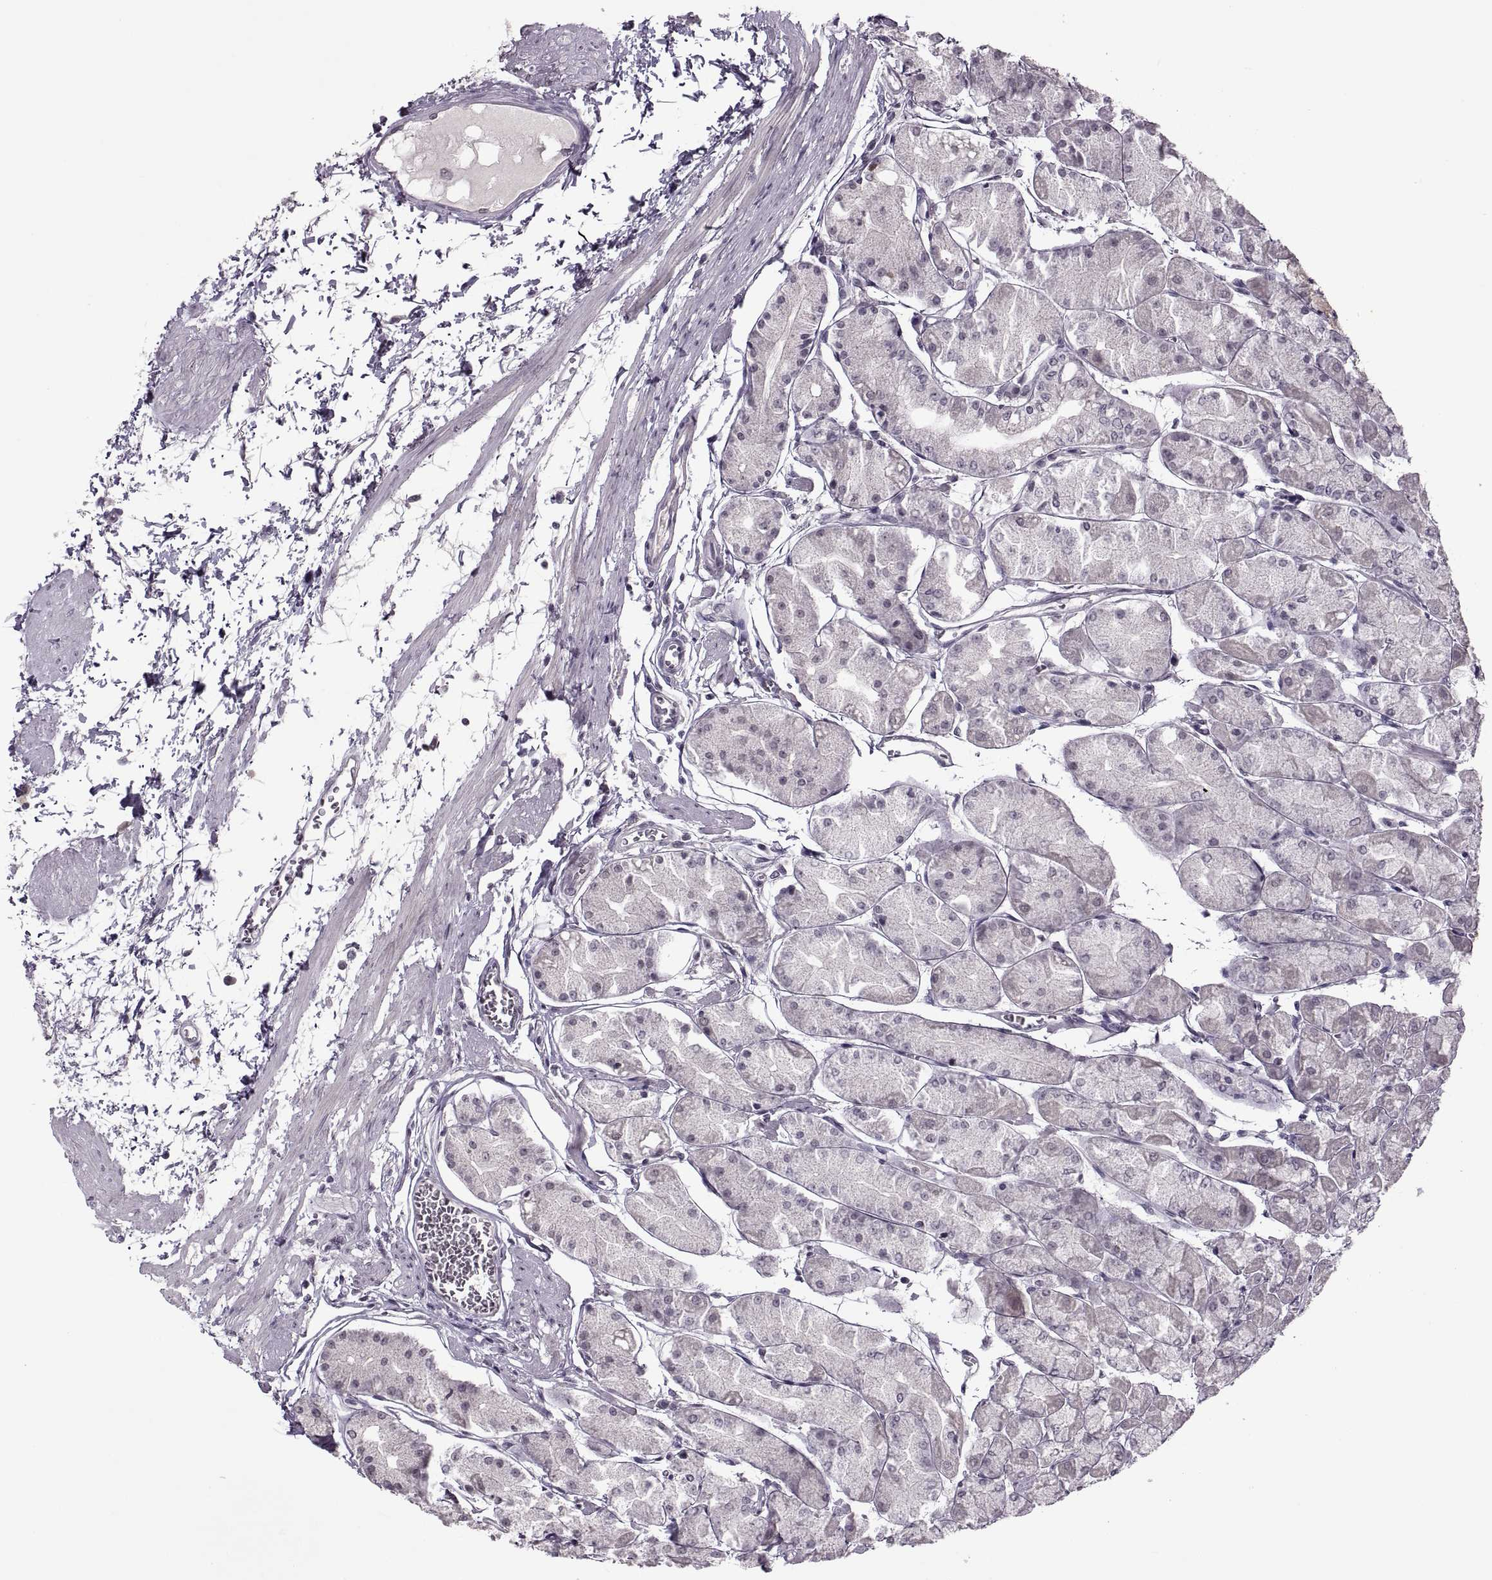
{"staining": {"intensity": "negative", "quantity": "none", "location": "none"}, "tissue": "stomach", "cell_type": "Glandular cells", "image_type": "normal", "snomed": [{"axis": "morphology", "description": "Normal tissue, NOS"}, {"axis": "topography", "description": "Stomach, upper"}], "caption": "This photomicrograph is of benign stomach stained with IHC to label a protein in brown with the nuclei are counter-stained blue. There is no staining in glandular cells.", "gene": "OTP", "patient": {"sex": "male", "age": 60}}